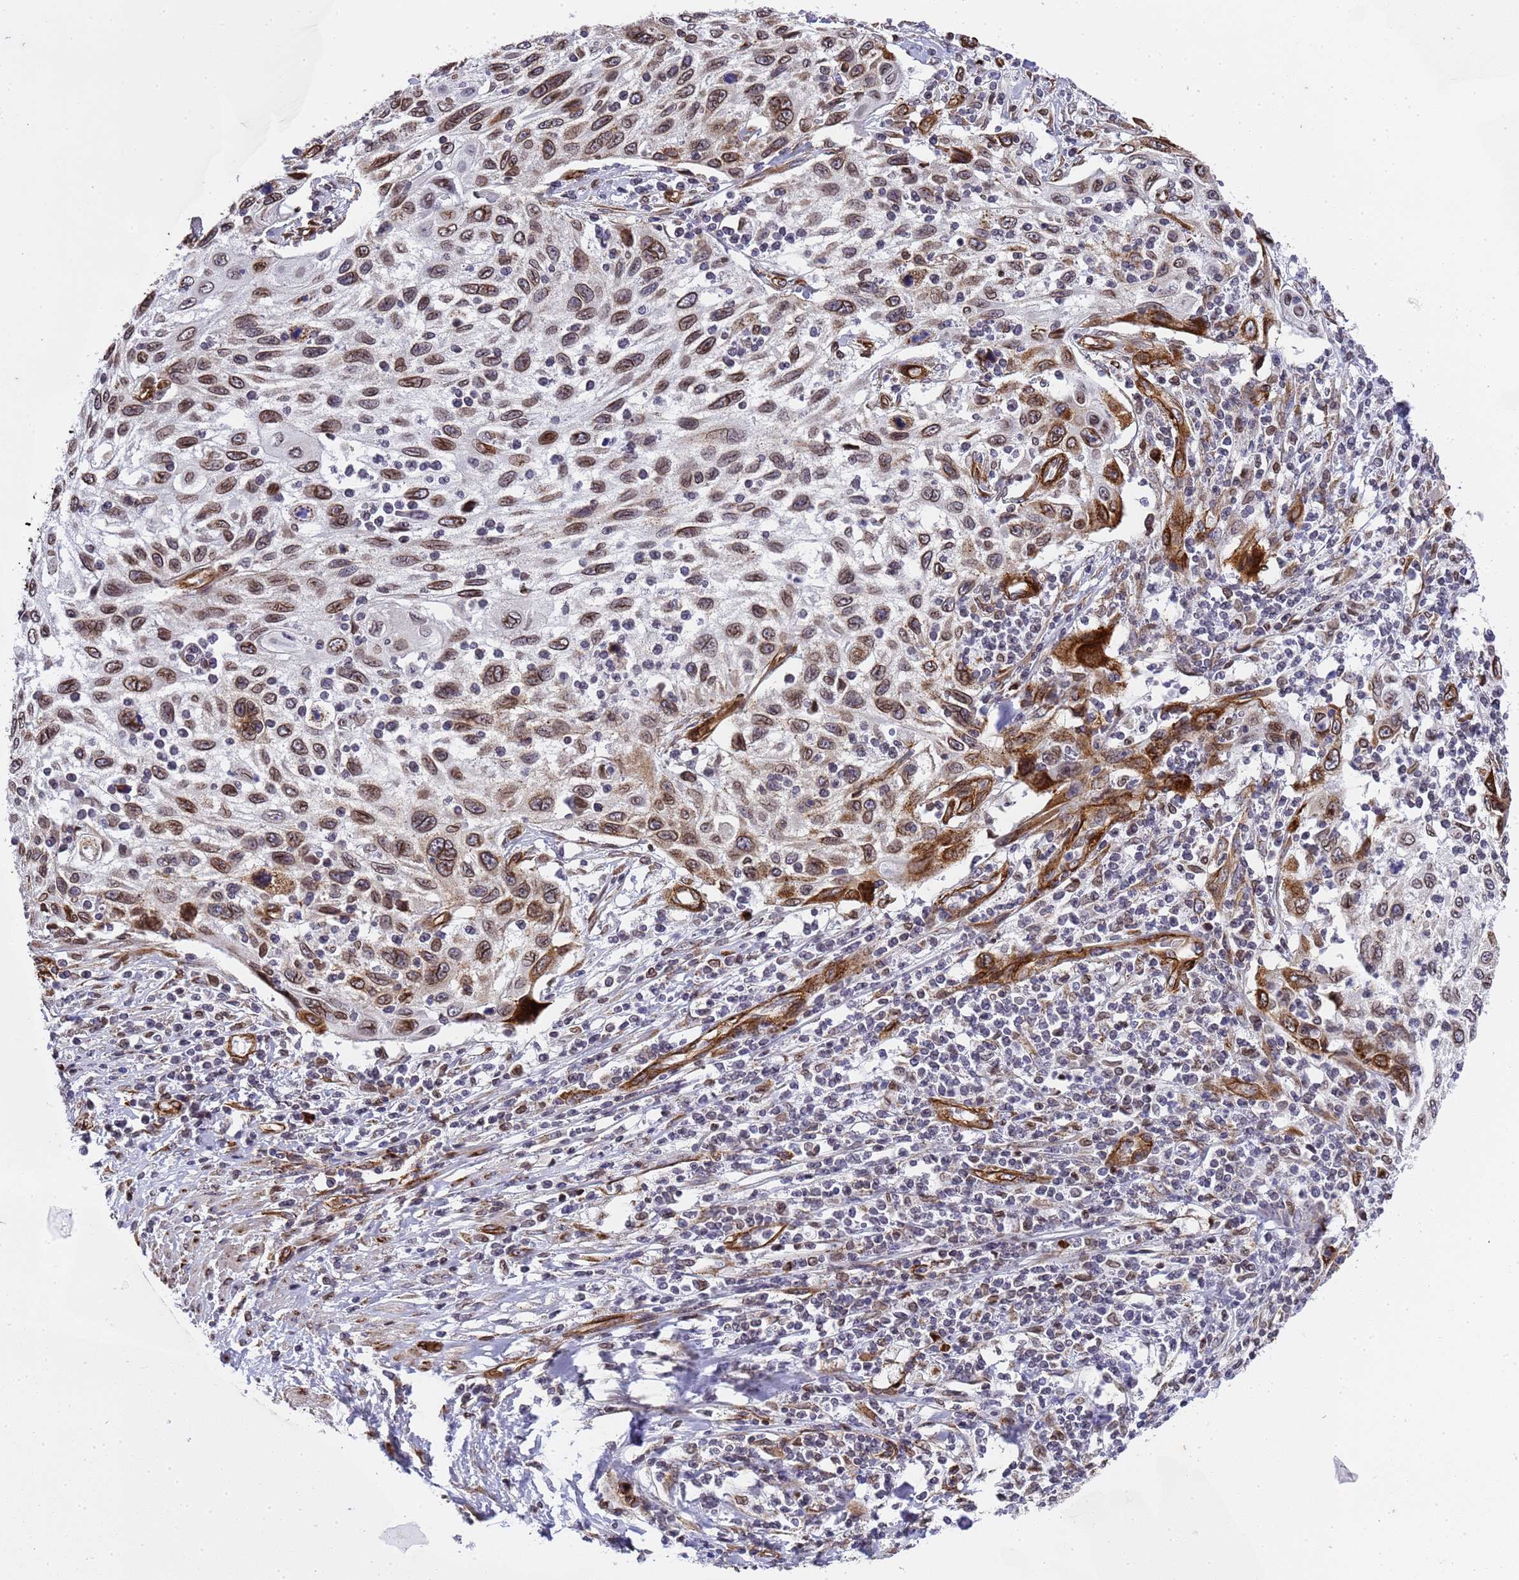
{"staining": {"intensity": "moderate", "quantity": ">75%", "location": "cytoplasmic/membranous,nuclear"}, "tissue": "cervical cancer", "cell_type": "Tumor cells", "image_type": "cancer", "snomed": [{"axis": "morphology", "description": "Squamous cell carcinoma, NOS"}, {"axis": "topography", "description": "Cervix"}], "caption": "Cervical squamous cell carcinoma stained with a protein marker reveals moderate staining in tumor cells.", "gene": "IGFBP7", "patient": {"sex": "female", "age": 70}}